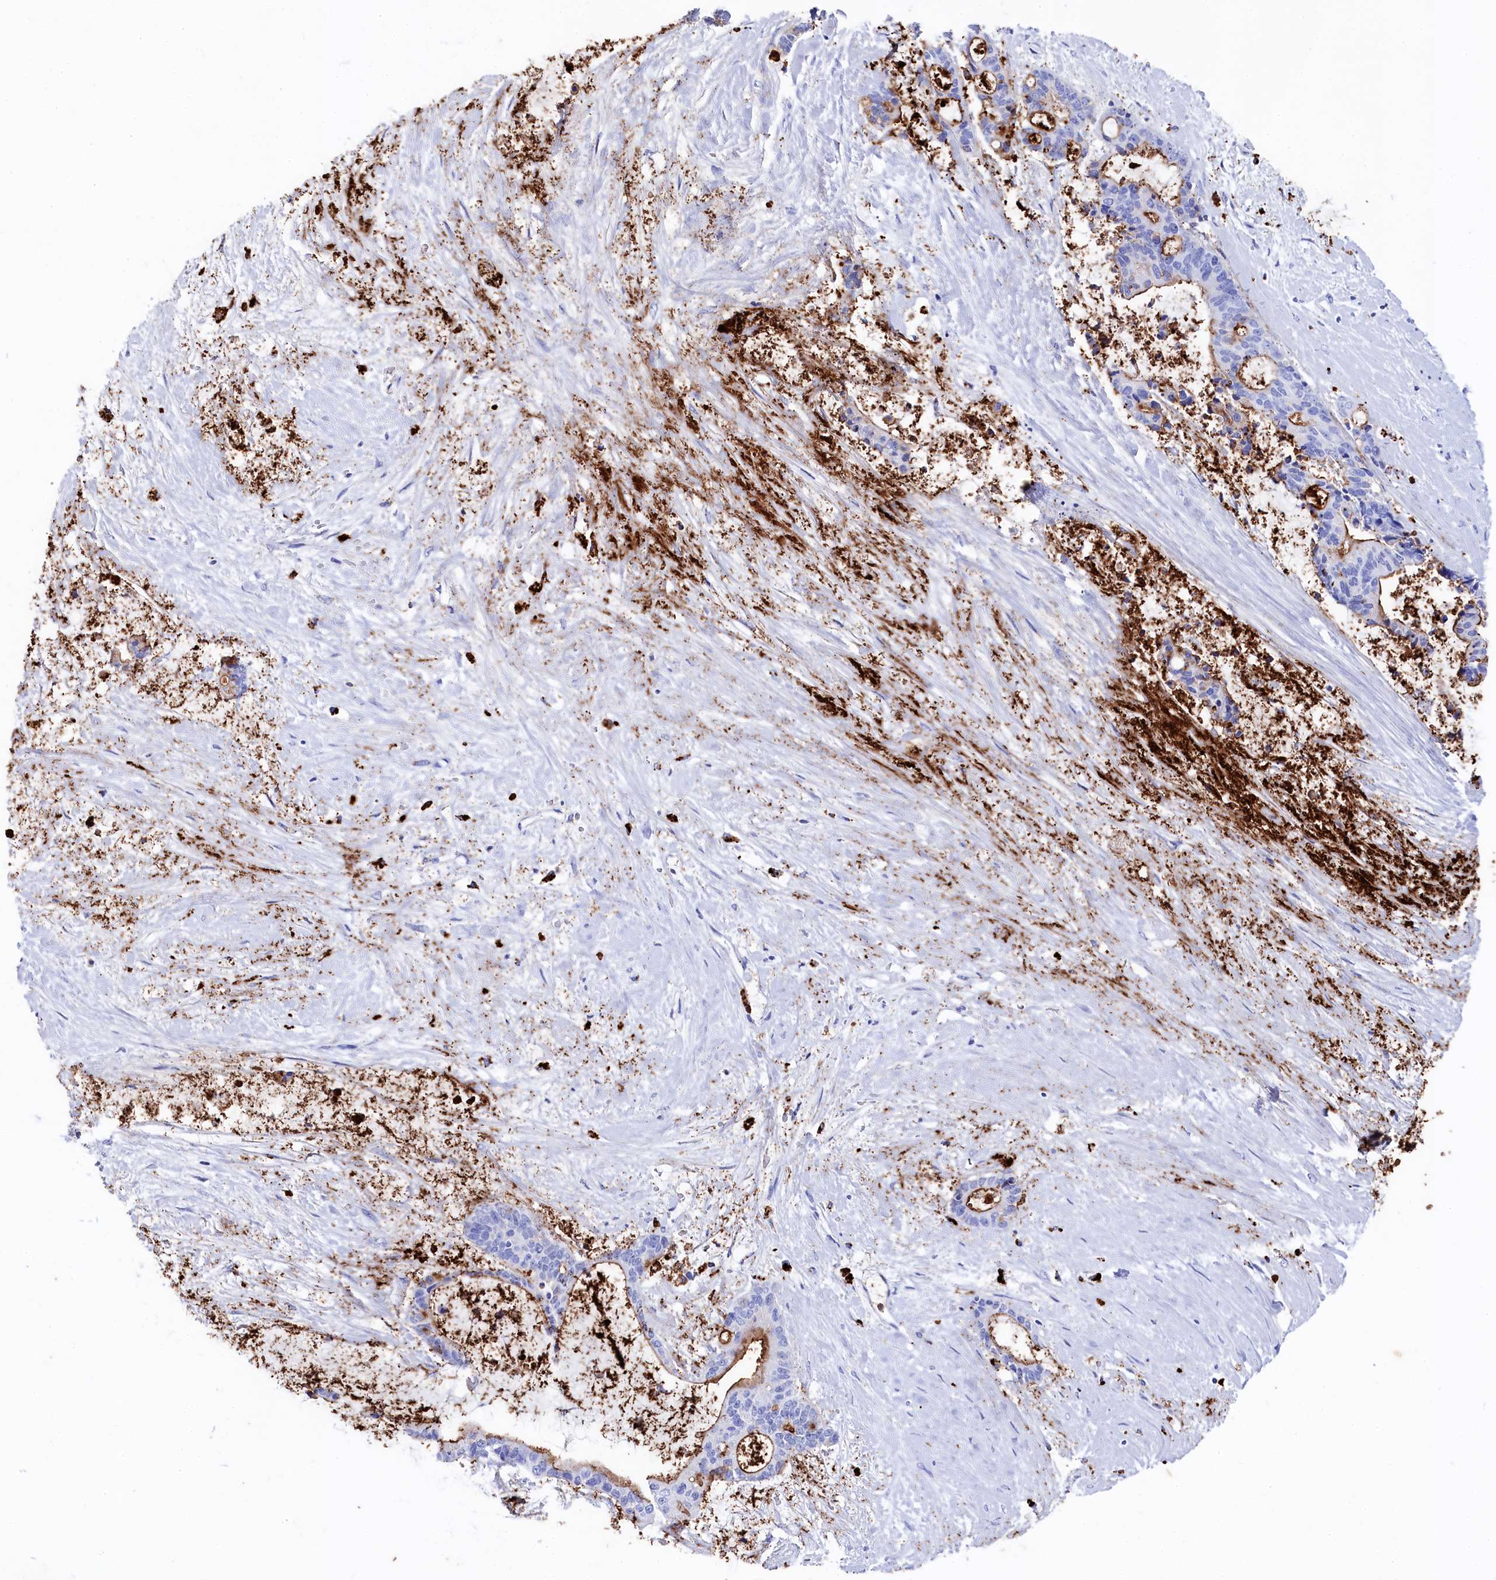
{"staining": {"intensity": "moderate", "quantity": "<25%", "location": "cytoplasmic/membranous"}, "tissue": "liver cancer", "cell_type": "Tumor cells", "image_type": "cancer", "snomed": [{"axis": "morphology", "description": "Normal tissue, NOS"}, {"axis": "morphology", "description": "Cholangiocarcinoma"}, {"axis": "topography", "description": "Liver"}, {"axis": "topography", "description": "Peripheral nerve tissue"}], "caption": "Liver cancer (cholangiocarcinoma) stained with immunohistochemistry (IHC) exhibits moderate cytoplasmic/membranous positivity in about <25% of tumor cells.", "gene": "PLAC8", "patient": {"sex": "female", "age": 73}}